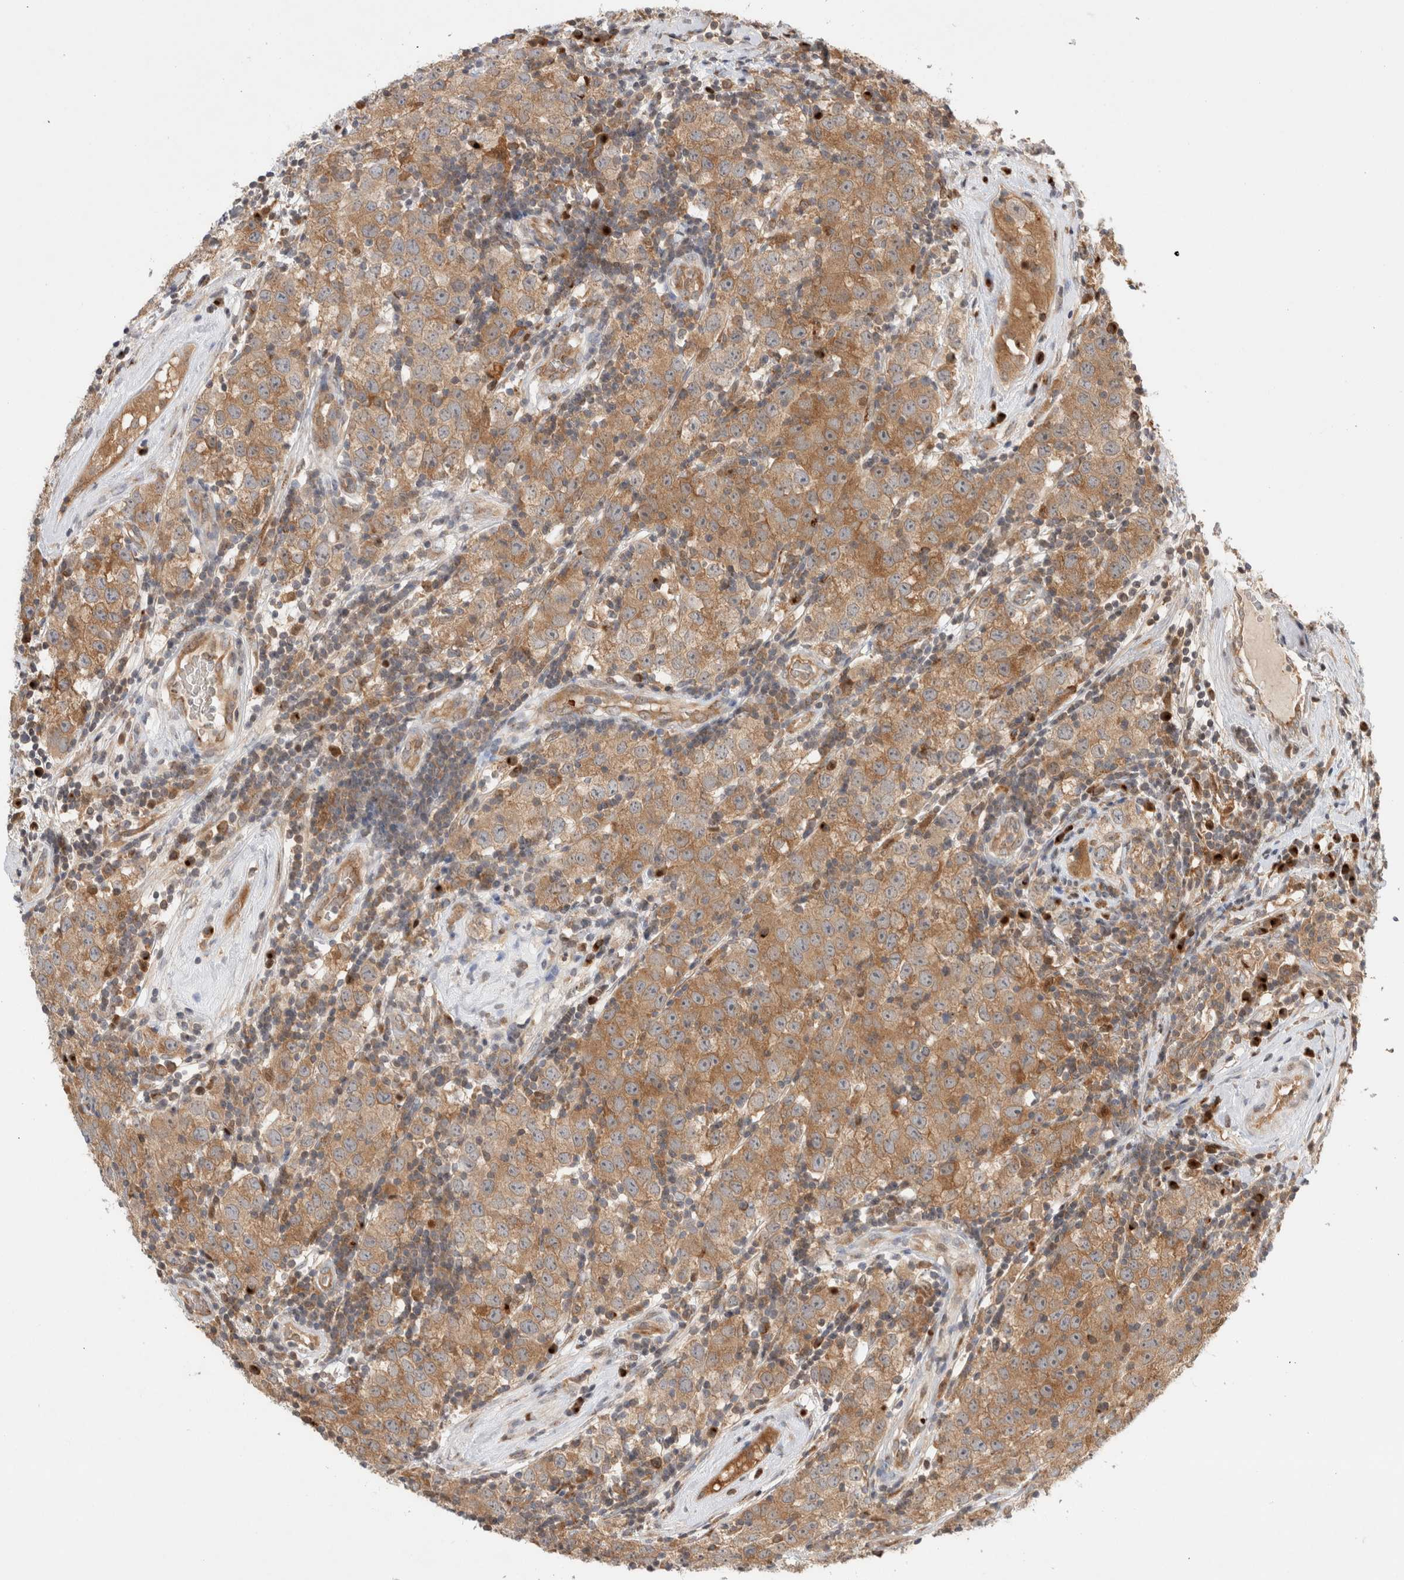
{"staining": {"intensity": "moderate", "quantity": ">75%", "location": "cytoplasmic/membranous"}, "tissue": "testis cancer", "cell_type": "Tumor cells", "image_type": "cancer", "snomed": [{"axis": "morphology", "description": "Seminoma, NOS"}, {"axis": "morphology", "description": "Carcinoma, Embryonal, NOS"}, {"axis": "topography", "description": "Testis"}], "caption": "Embryonal carcinoma (testis) stained with DAB immunohistochemistry (IHC) exhibits medium levels of moderate cytoplasmic/membranous positivity in approximately >75% of tumor cells.", "gene": "OTUD6B", "patient": {"sex": "male", "age": 28}}